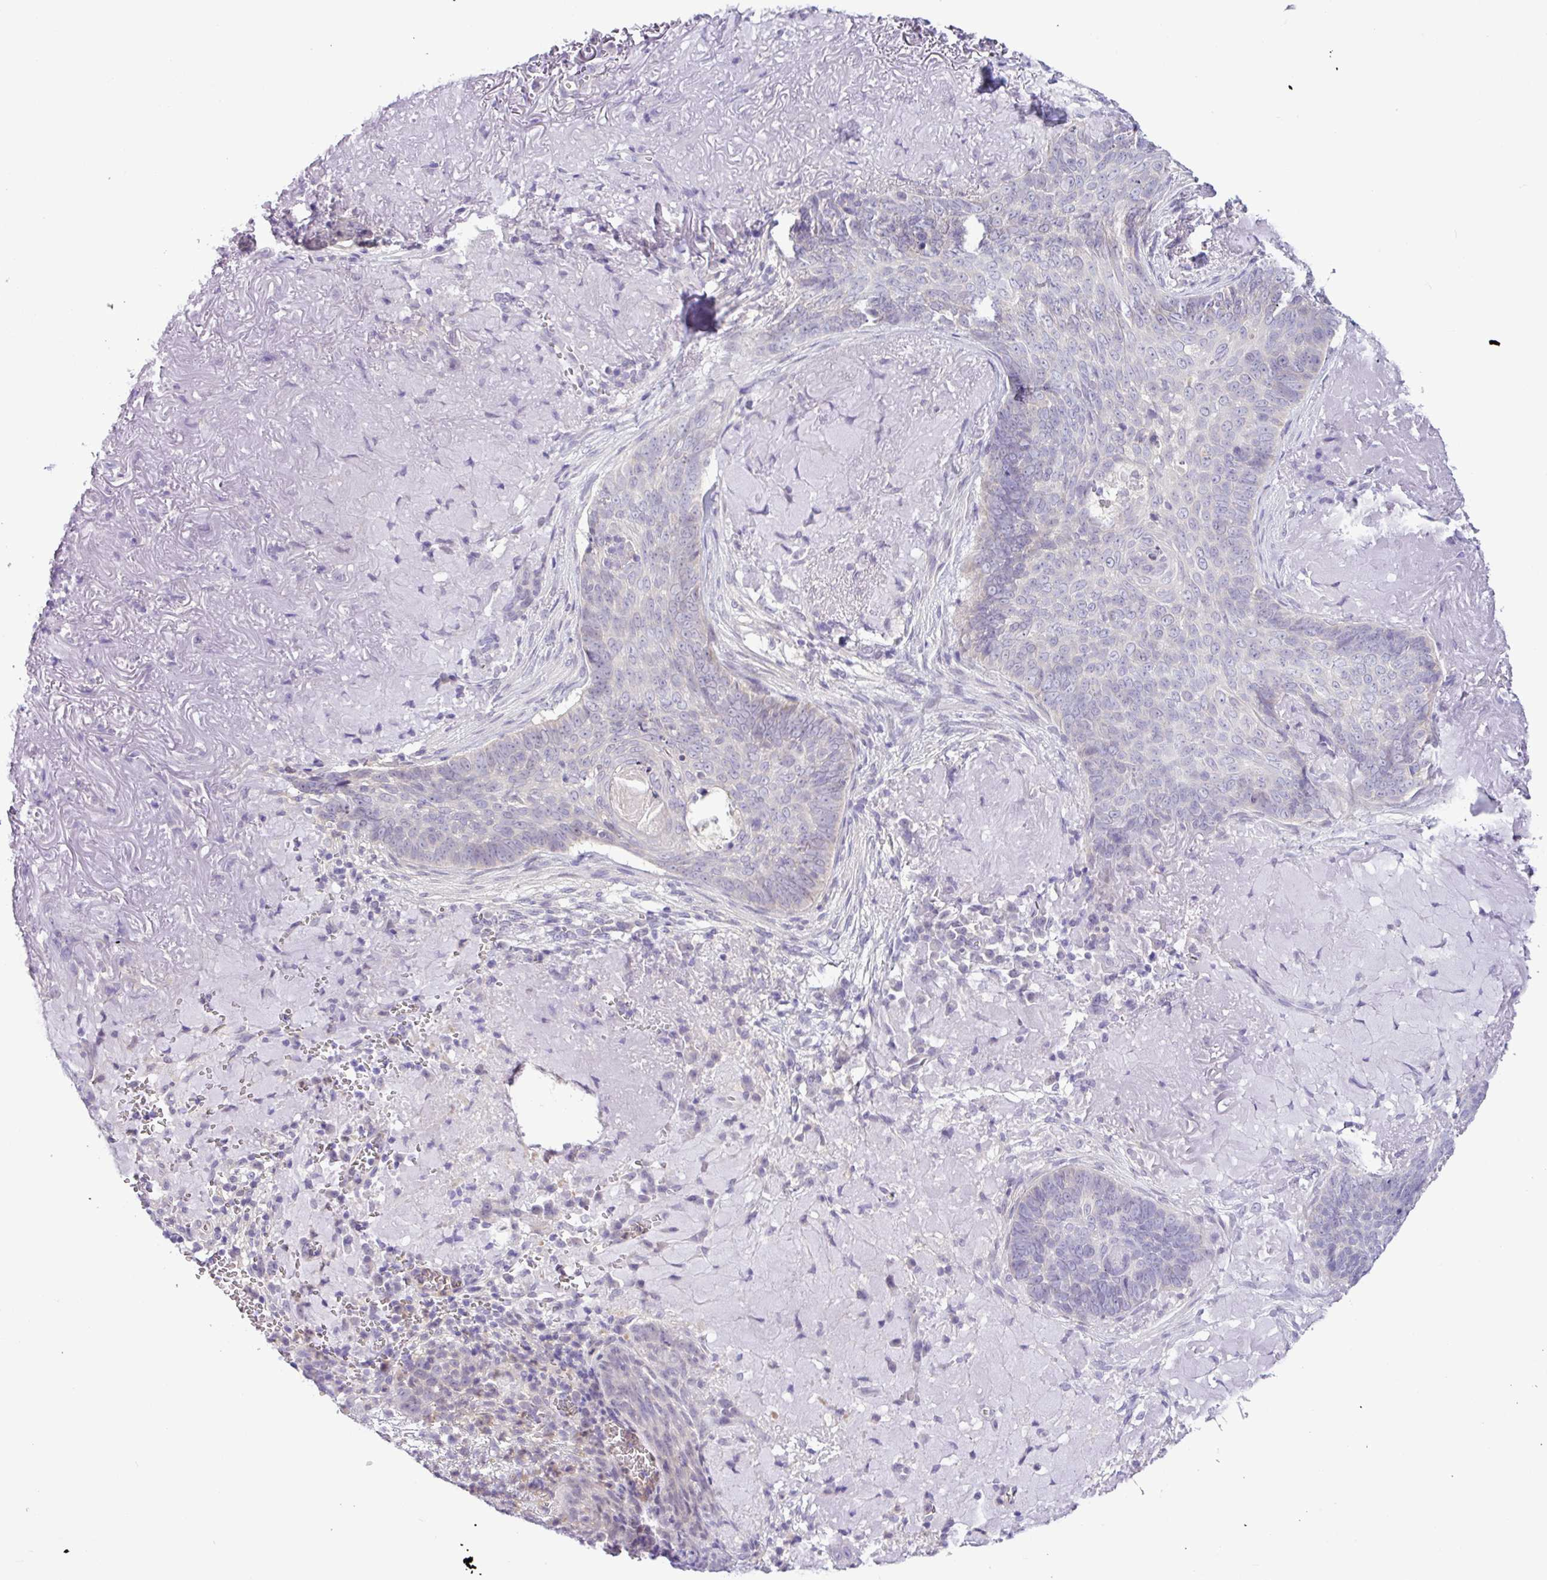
{"staining": {"intensity": "negative", "quantity": "none", "location": "none"}, "tissue": "skin cancer", "cell_type": "Tumor cells", "image_type": "cancer", "snomed": [{"axis": "morphology", "description": "Basal cell carcinoma"}, {"axis": "topography", "description": "Skin"}, {"axis": "topography", "description": "Skin of face"}], "caption": "The micrograph displays no significant expression in tumor cells of skin basal cell carcinoma.", "gene": "TONSL", "patient": {"sex": "female", "age": 95}}